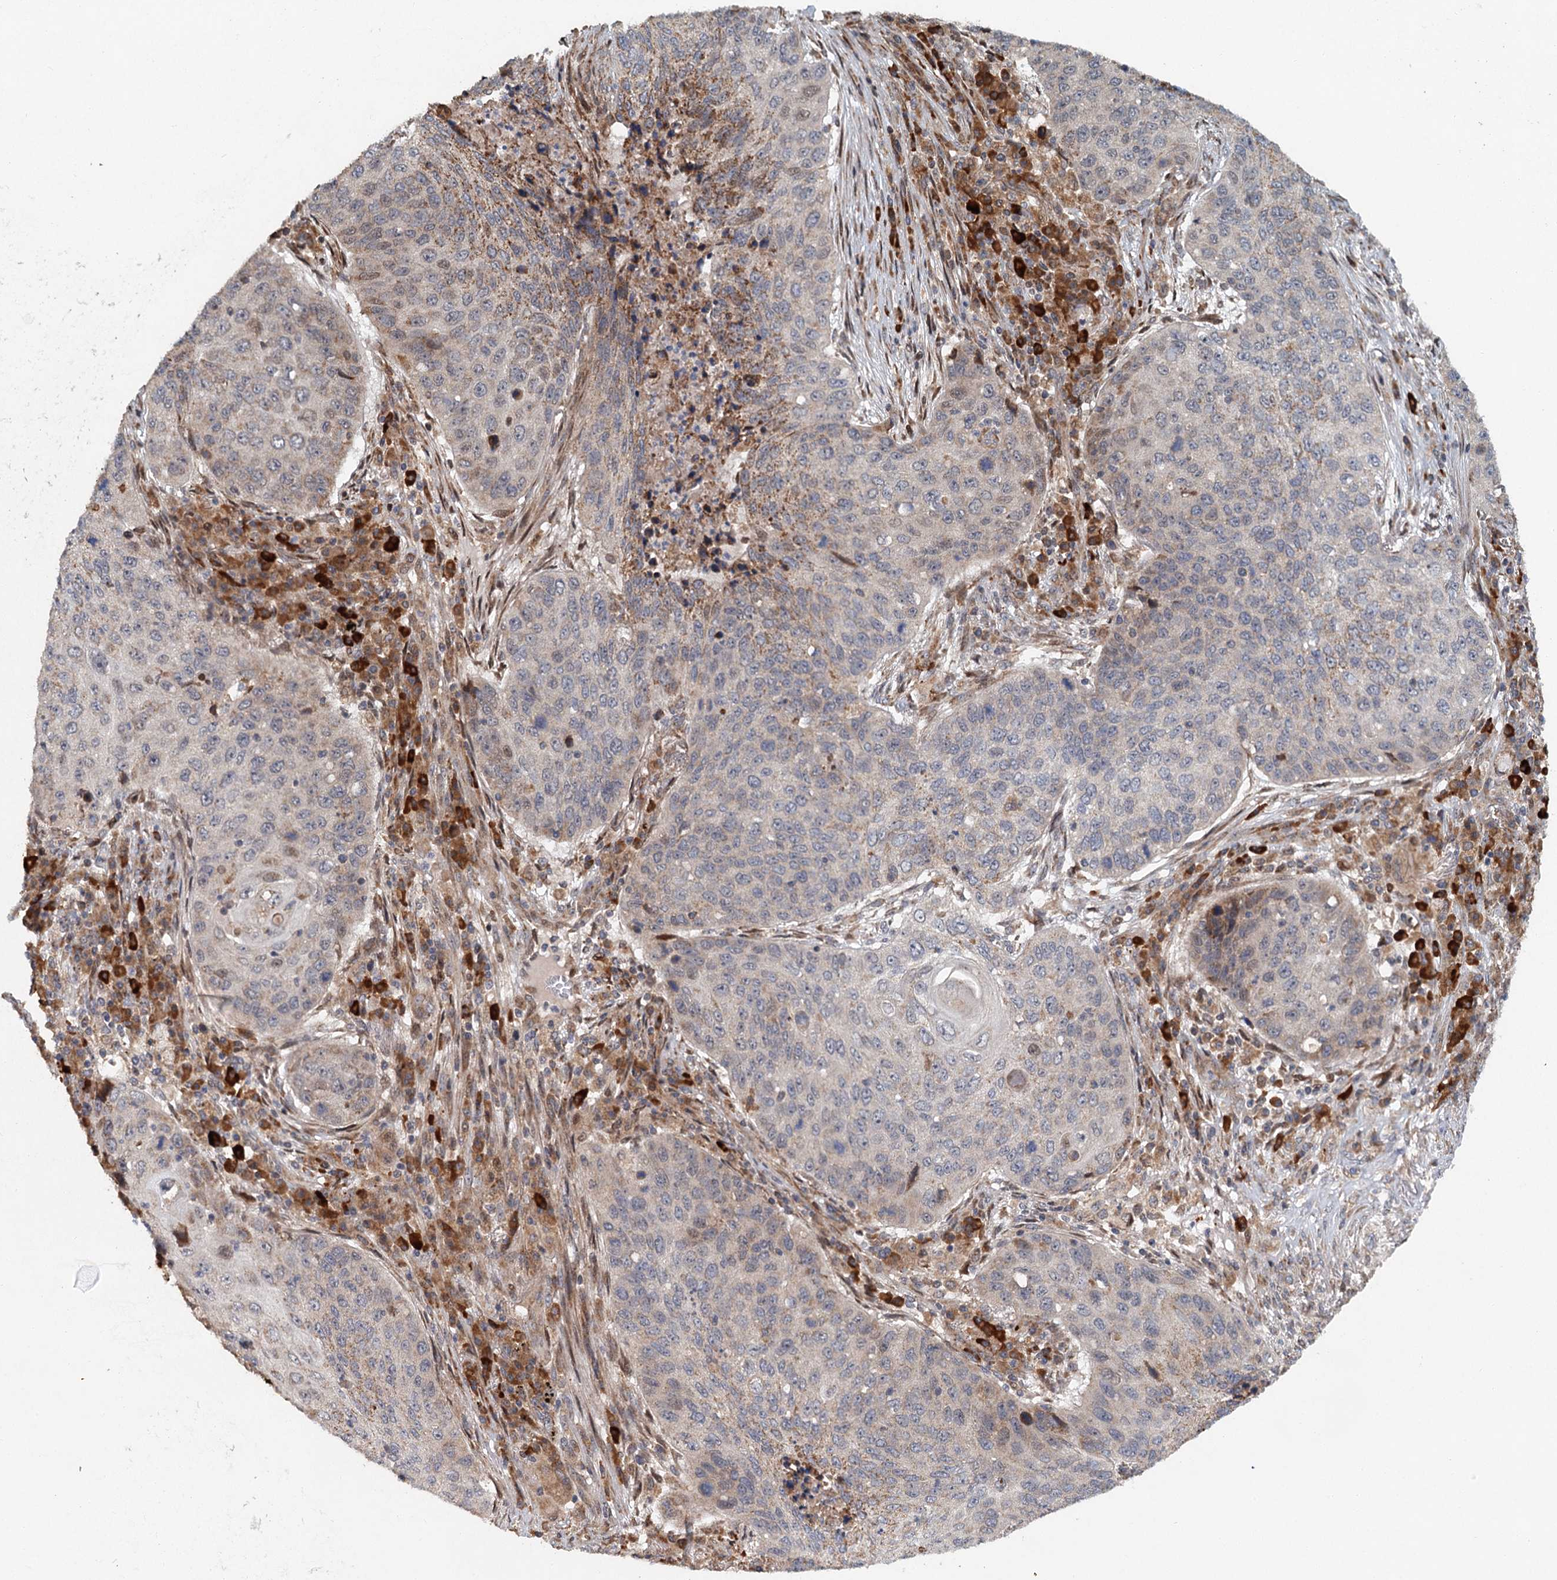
{"staining": {"intensity": "negative", "quantity": "none", "location": "none"}, "tissue": "lung cancer", "cell_type": "Tumor cells", "image_type": "cancer", "snomed": [{"axis": "morphology", "description": "Squamous cell carcinoma, NOS"}, {"axis": "topography", "description": "Lung"}], "caption": "Immunohistochemical staining of lung cancer reveals no significant staining in tumor cells.", "gene": "SRPX2", "patient": {"sex": "female", "age": 63}}